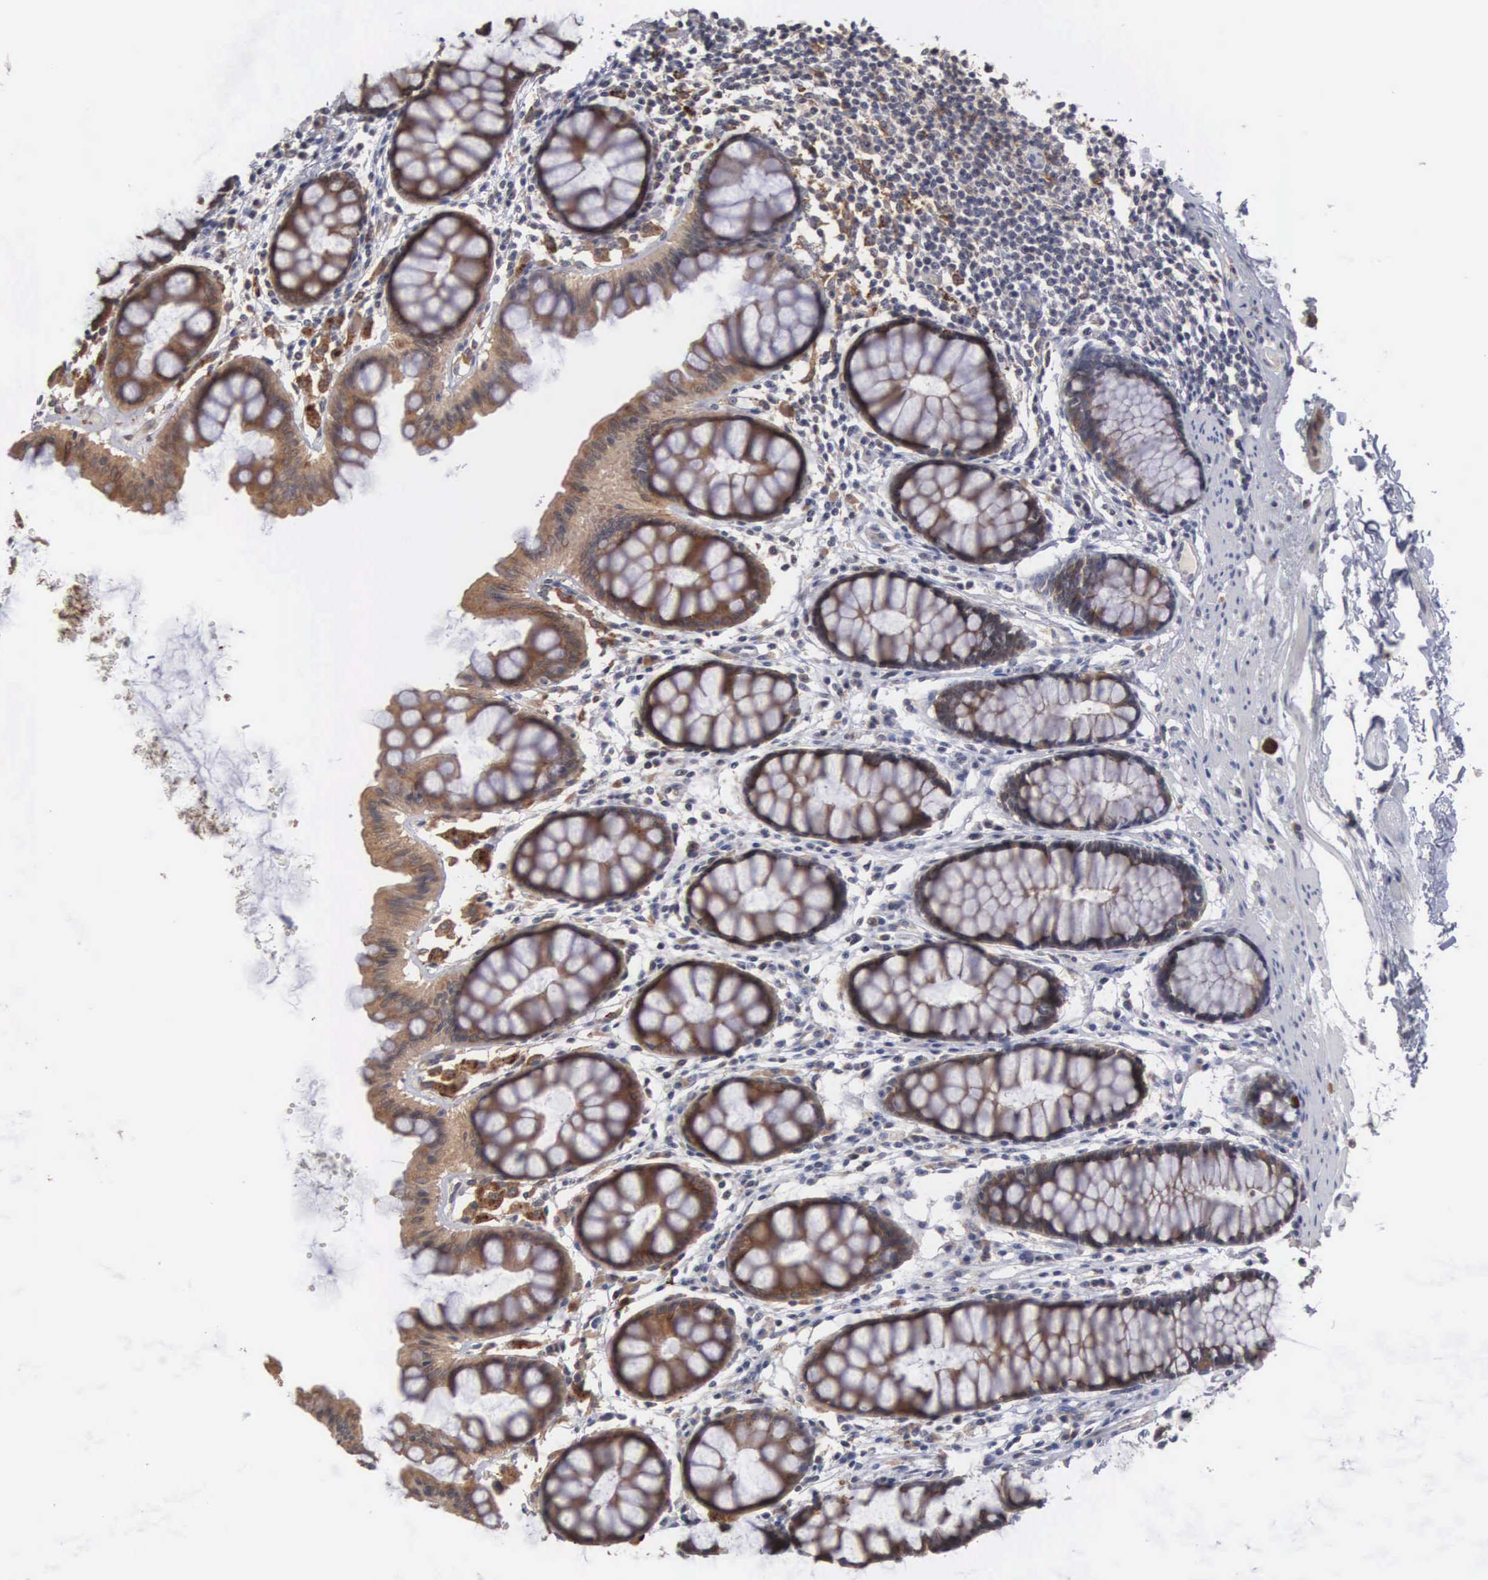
{"staining": {"intensity": "moderate", "quantity": ">75%", "location": "cytoplasmic/membranous"}, "tissue": "rectum", "cell_type": "Glandular cells", "image_type": "normal", "snomed": [{"axis": "morphology", "description": "Normal tissue, NOS"}, {"axis": "topography", "description": "Rectum"}], "caption": "Benign rectum was stained to show a protein in brown. There is medium levels of moderate cytoplasmic/membranous staining in approximately >75% of glandular cells. (DAB IHC with brightfield microscopy, high magnification).", "gene": "AMN", "patient": {"sex": "male", "age": 77}}